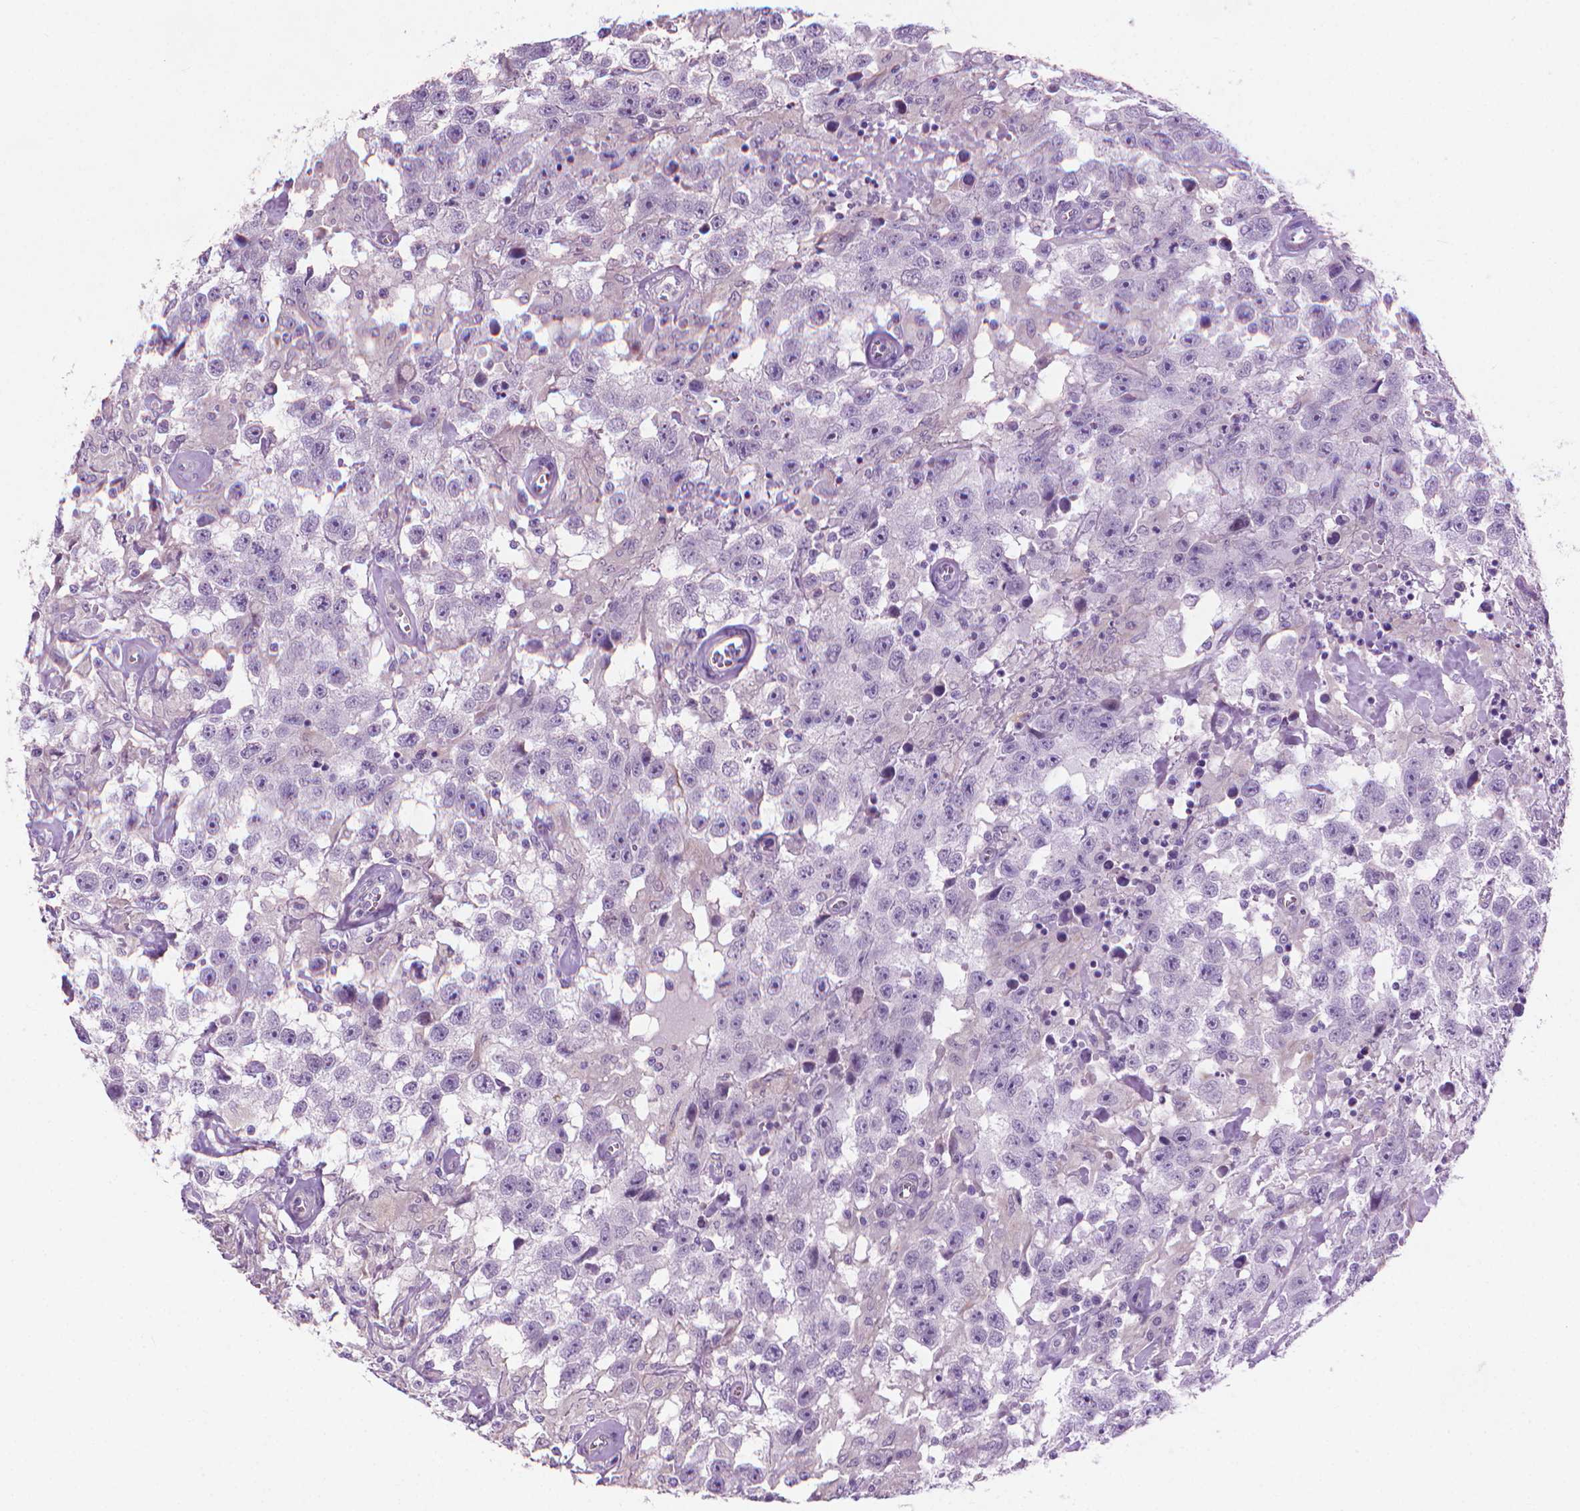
{"staining": {"intensity": "negative", "quantity": "none", "location": "none"}, "tissue": "testis cancer", "cell_type": "Tumor cells", "image_type": "cancer", "snomed": [{"axis": "morphology", "description": "Seminoma, NOS"}, {"axis": "topography", "description": "Testis"}], "caption": "Tumor cells show no significant protein positivity in seminoma (testis).", "gene": "KRT73", "patient": {"sex": "male", "age": 43}}